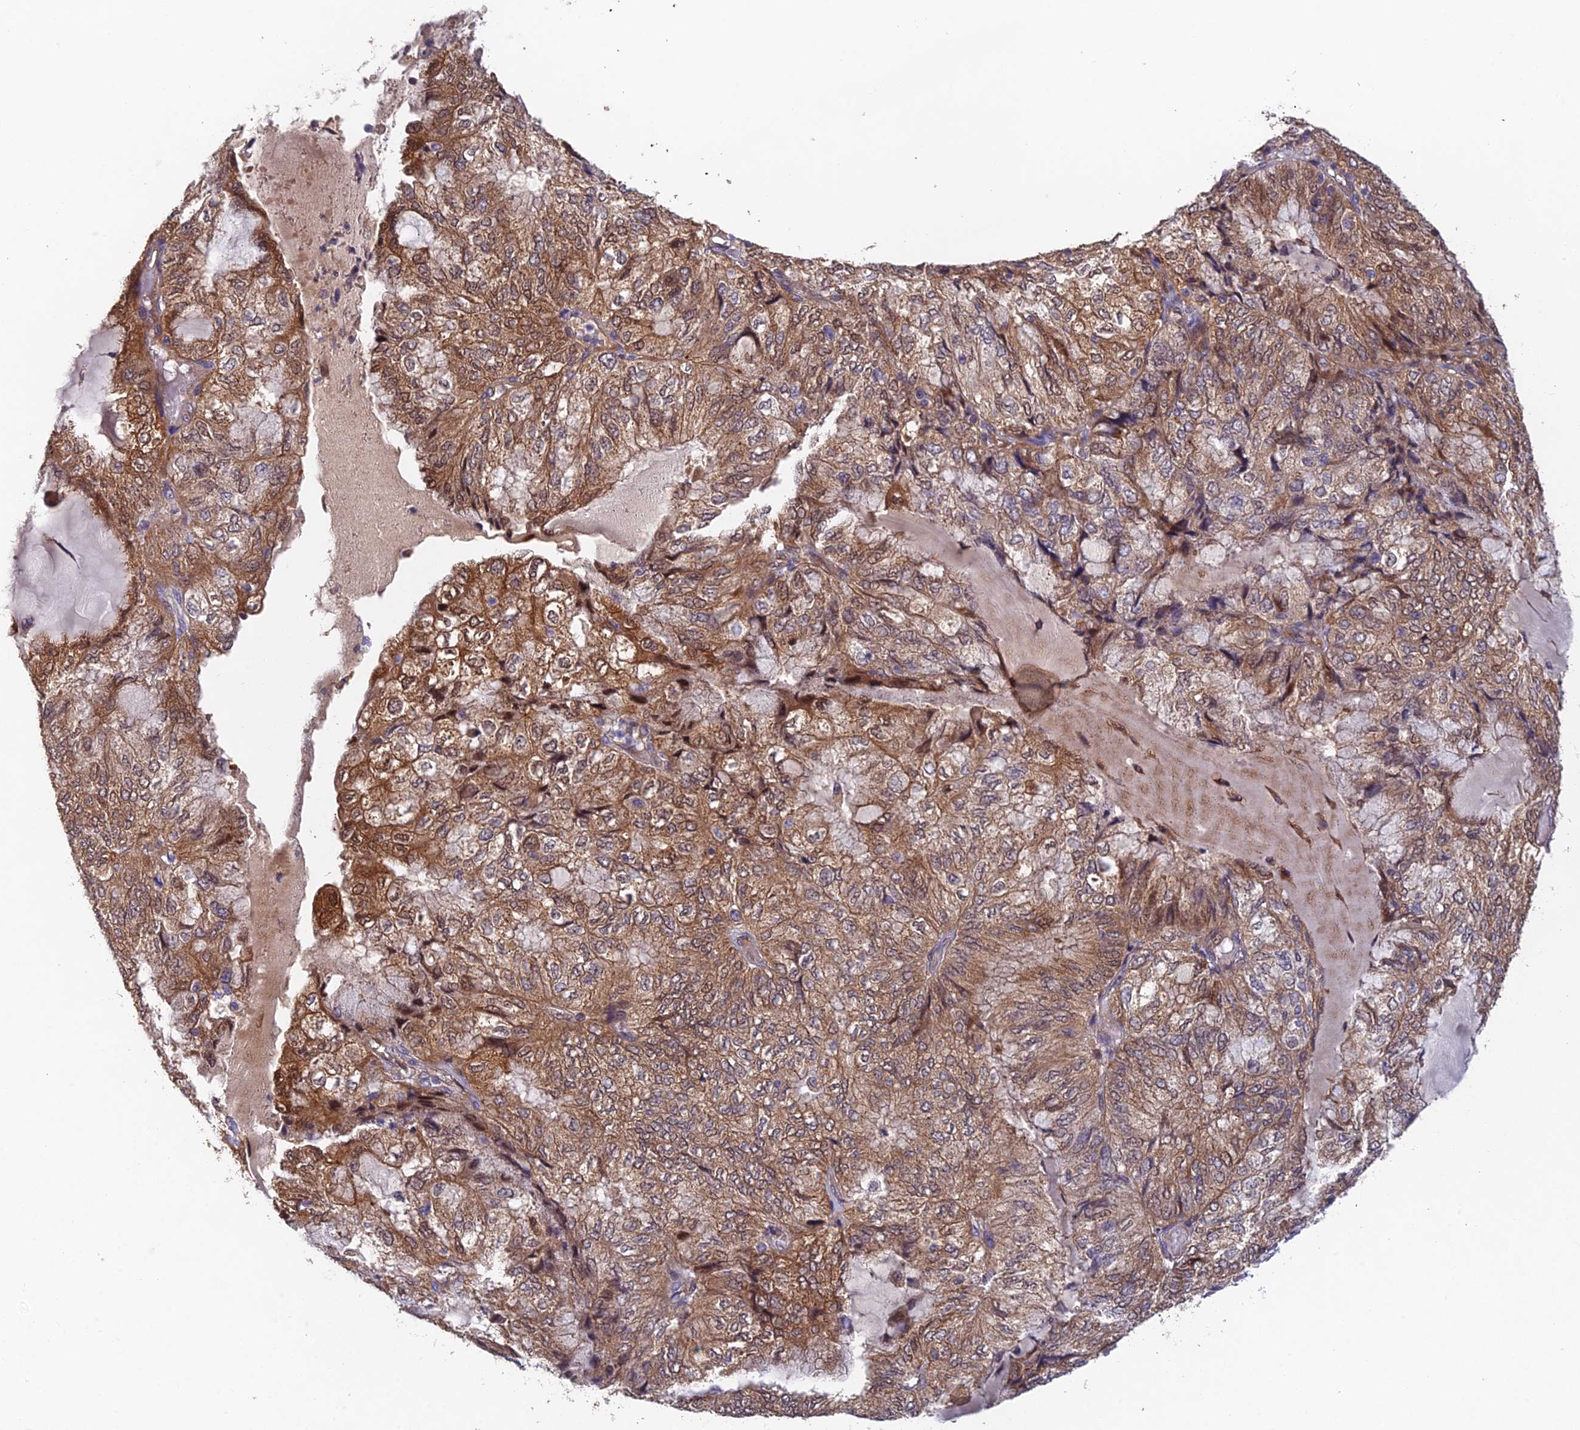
{"staining": {"intensity": "moderate", "quantity": ">75%", "location": "cytoplasmic/membranous,nuclear"}, "tissue": "endometrial cancer", "cell_type": "Tumor cells", "image_type": "cancer", "snomed": [{"axis": "morphology", "description": "Adenocarcinoma, NOS"}, {"axis": "topography", "description": "Endometrium"}], "caption": "Immunohistochemical staining of human endometrial adenocarcinoma exhibits medium levels of moderate cytoplasmic/membranous and nuclear protein staining in approximately >75% of tumor cells.", "gene": "NSMCE1", "patient": {"sex": "female", "age": 81}}